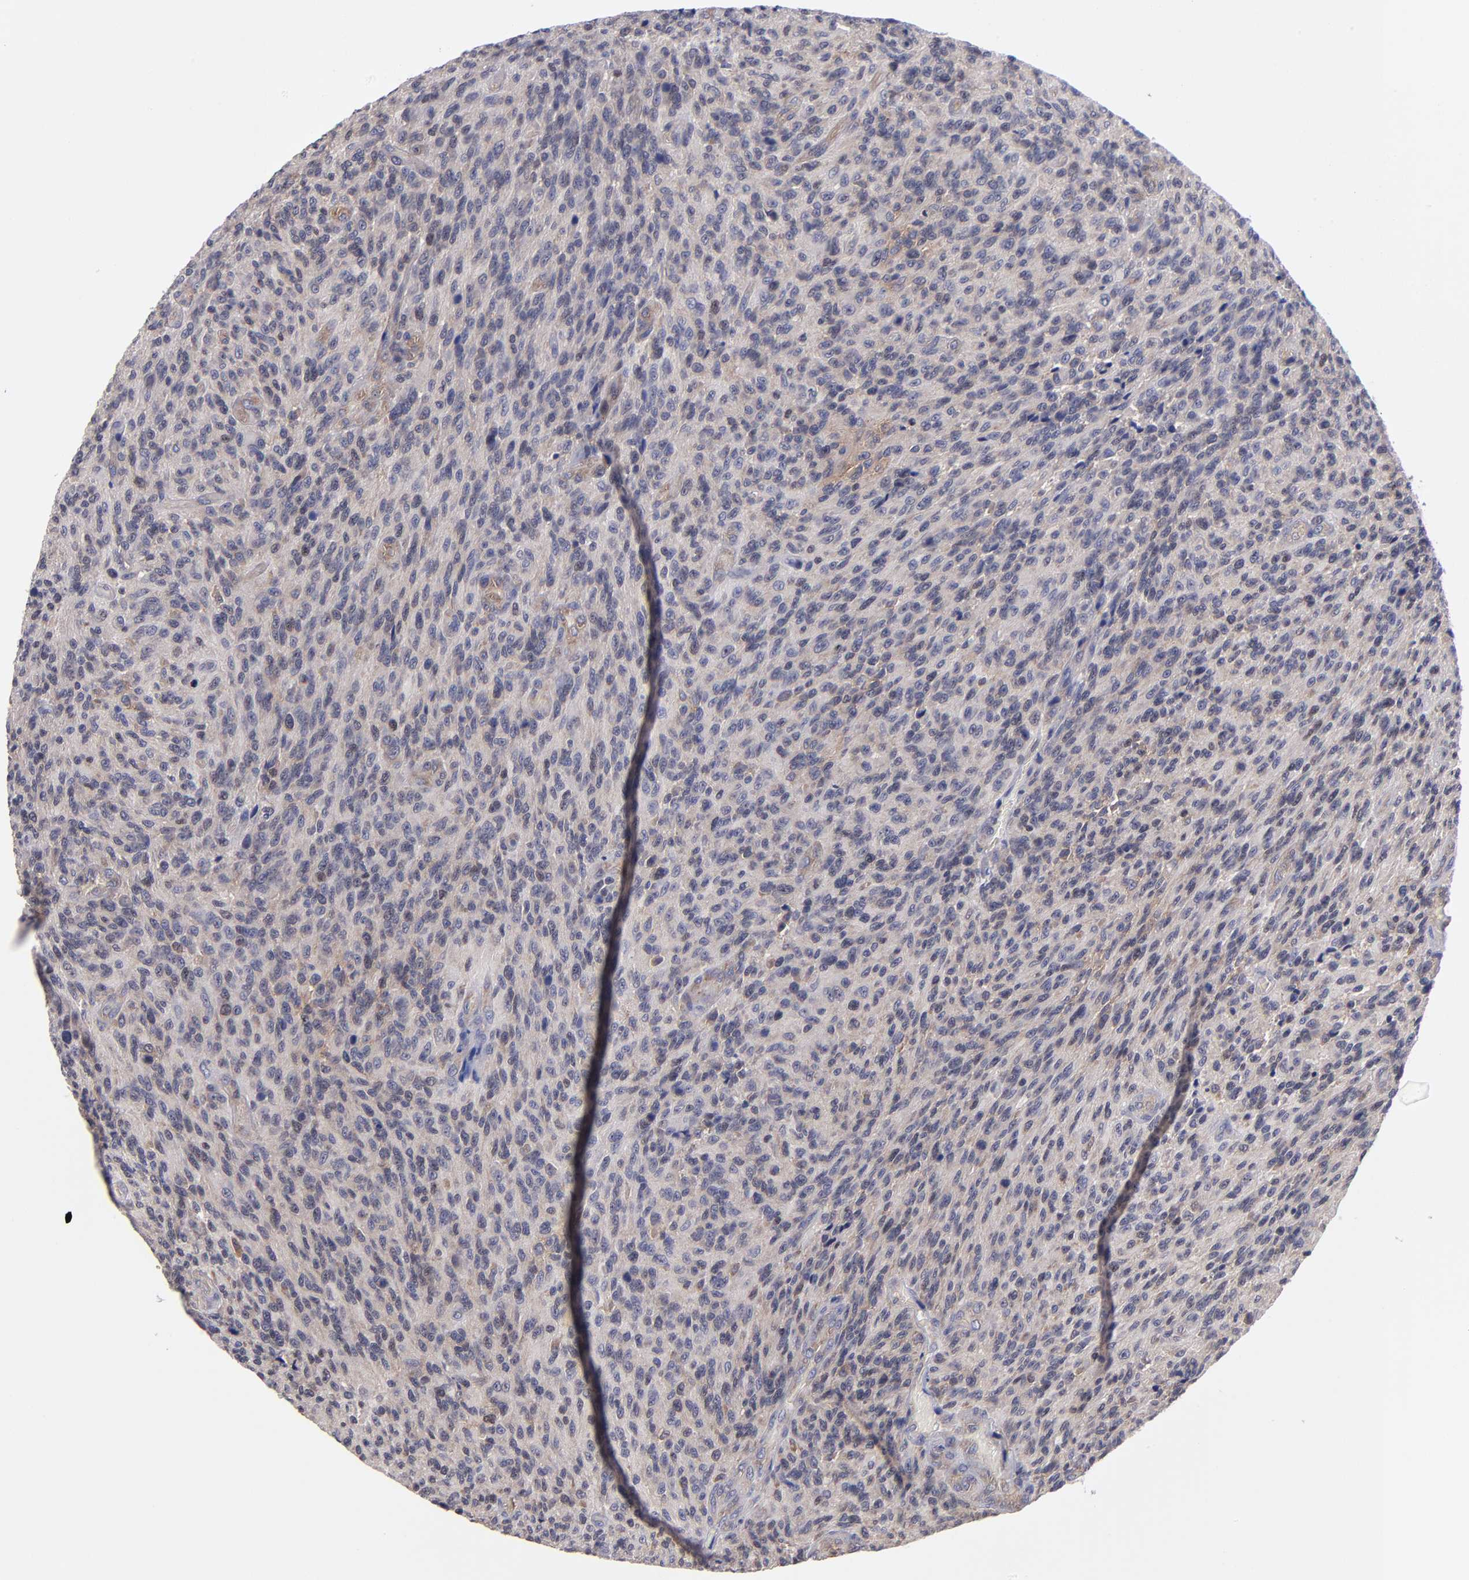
{"staining": {"intensity": "weak", "quantity": "25%-75%", "location": "cytoplasmic/membranous"}, "tissue": "glioma", "cell_type": "Tumor cells", "image_type": "cancer", "snomed": [{"axis": "morphology", "description": "Normal tissue, NOS"}, {"axis": "morphology", "description": "Glioma, malignant, High grade"}, {"axis": "topography", "description": "Cerebral cortex"}], "caption": "Glioma tissue reveals weak cytoplasmic/membranous positivity in about 25%-75% of tumor cells, visualized by immunohistochemistry.", "gene": "EIF3L", "patient": {"sex": "male", "age": 56}}